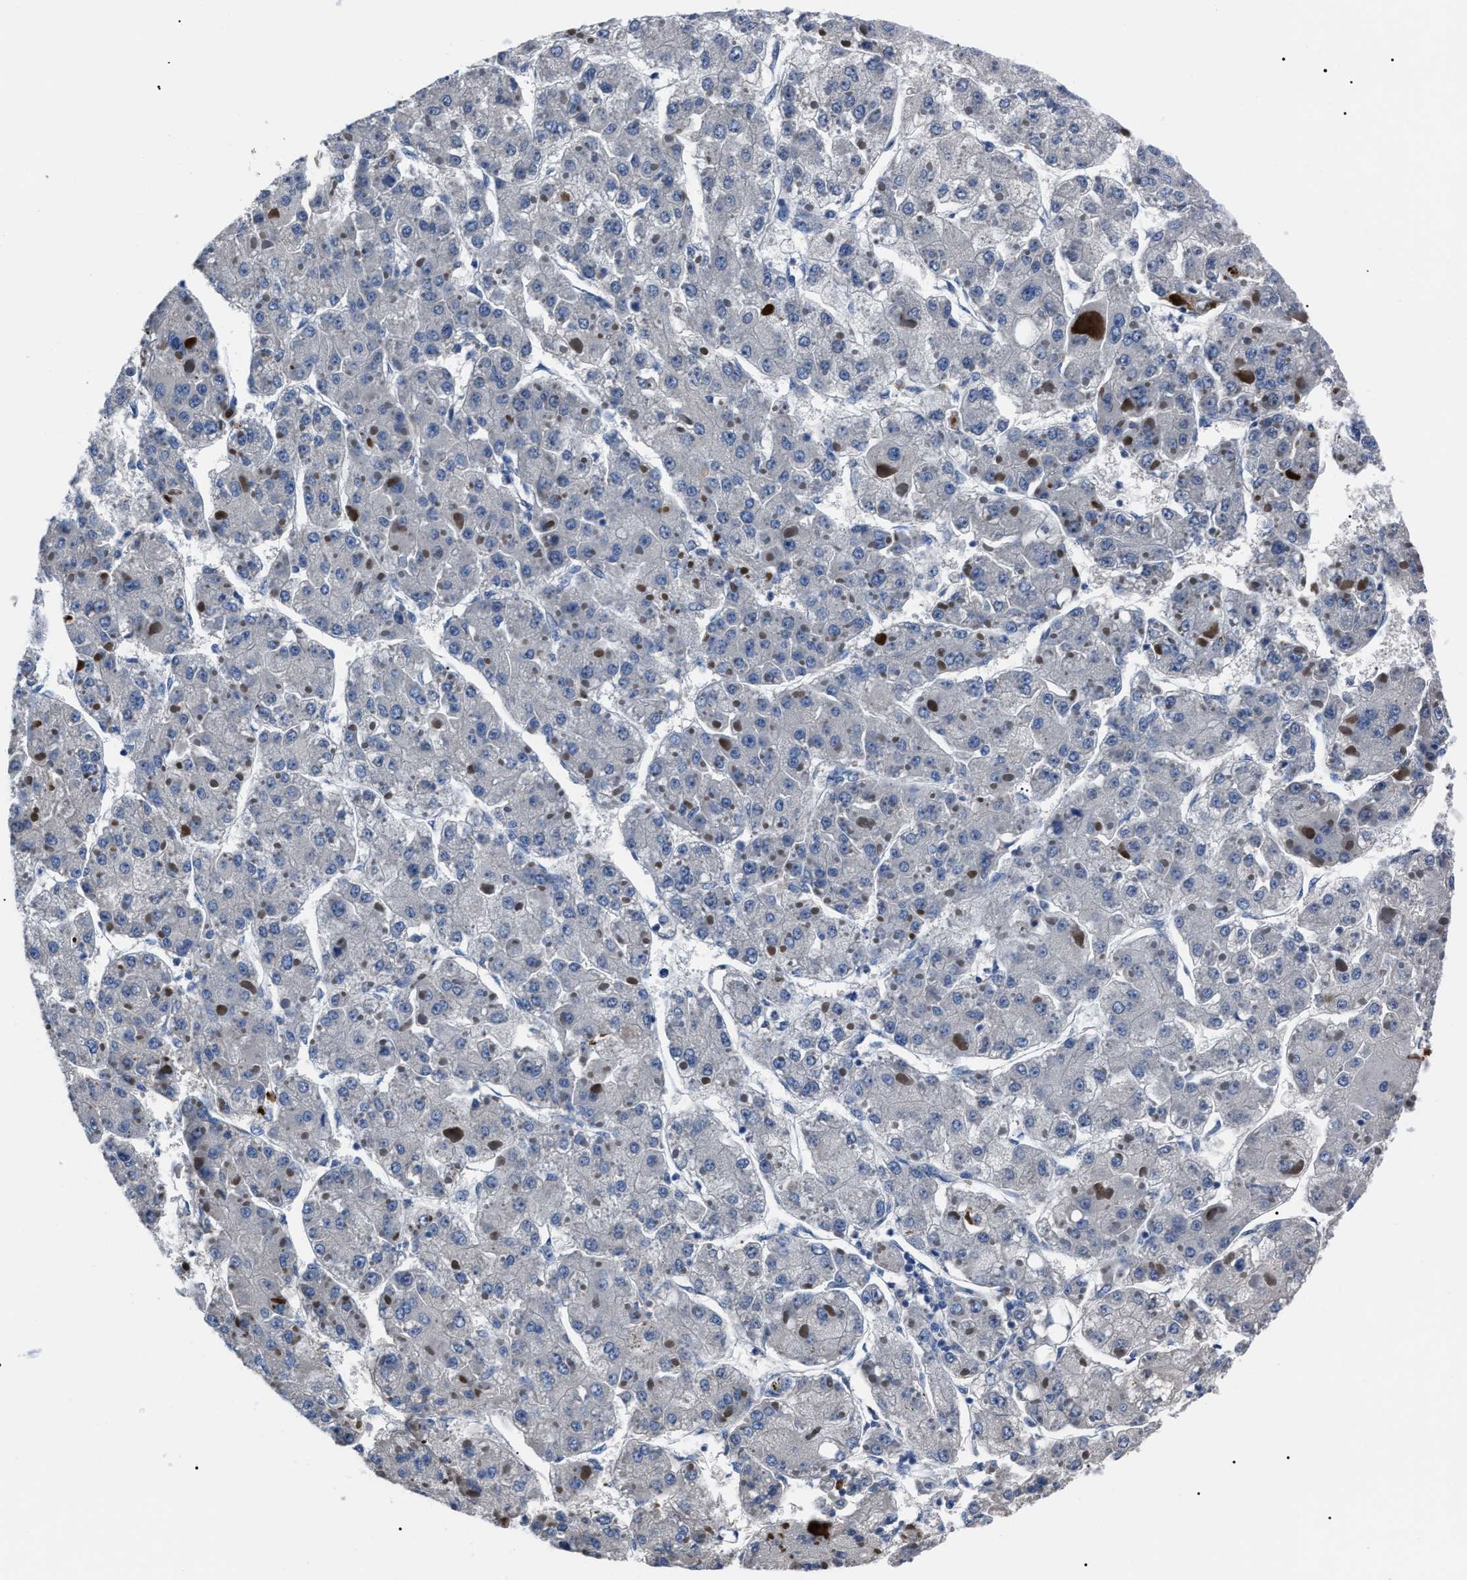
{"staining": {"intensity": "negative", "quantity": "none", "location": "none"}, "tissue": "liver cancer", "cell_type": "Tumor cells", "image_type": "cancer", "snomed": [{"axis": "morphology", "description": "Carcinoma, Hepatocellular, NOS"}, {"axis": "topography", "description": "Liver"}], "caption": "High magnification brightfield microscopy of liver hepatocellular carcinoma stained with DAB (brown) and counterstained with hematoxylin (blue): tumor cells show no significant expression.", "gene": "LRWD1", "patient": {"sex": "female", "age": 73}}